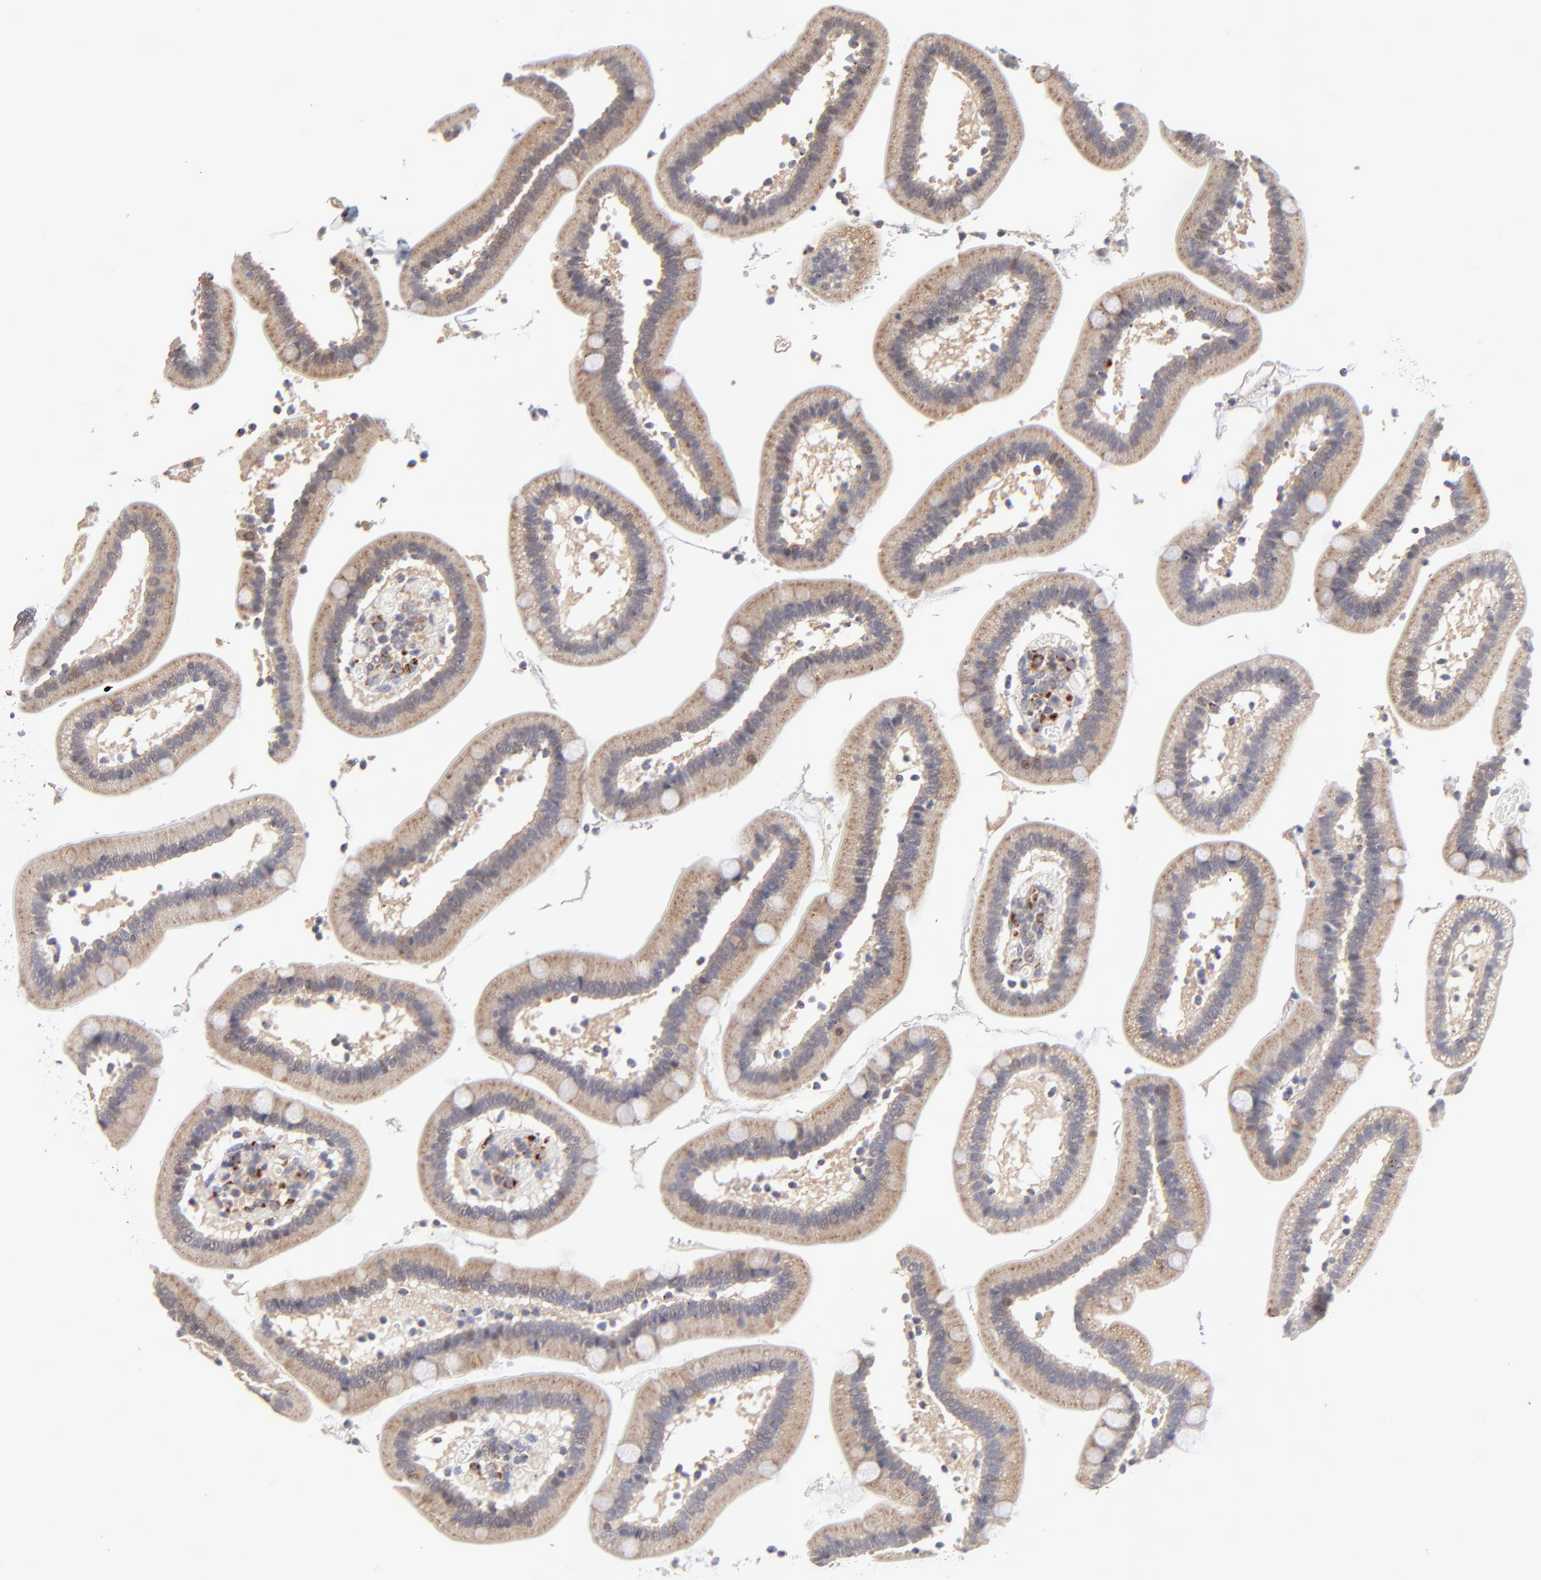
{"staining": {"intensity": "moderate", "quantity": ">75%", "location": "cytoplasmic/membranous"}, "tissue": "duodenum", "cell_type": "Glandular cells", "image_type": "normal", "snomed": [{"axis": "morphology", "description": "Normal tissue, NOS"}, {"axis": "topography", "description": "Duodenum"}], "caption": "Protein staining demonstrates moderate cytoplasmic/membranous staining in about >75% of glandular cells in normal duodenum.", "gene": "PDE4B", "patient": {"sex": "male", "age": 66}}